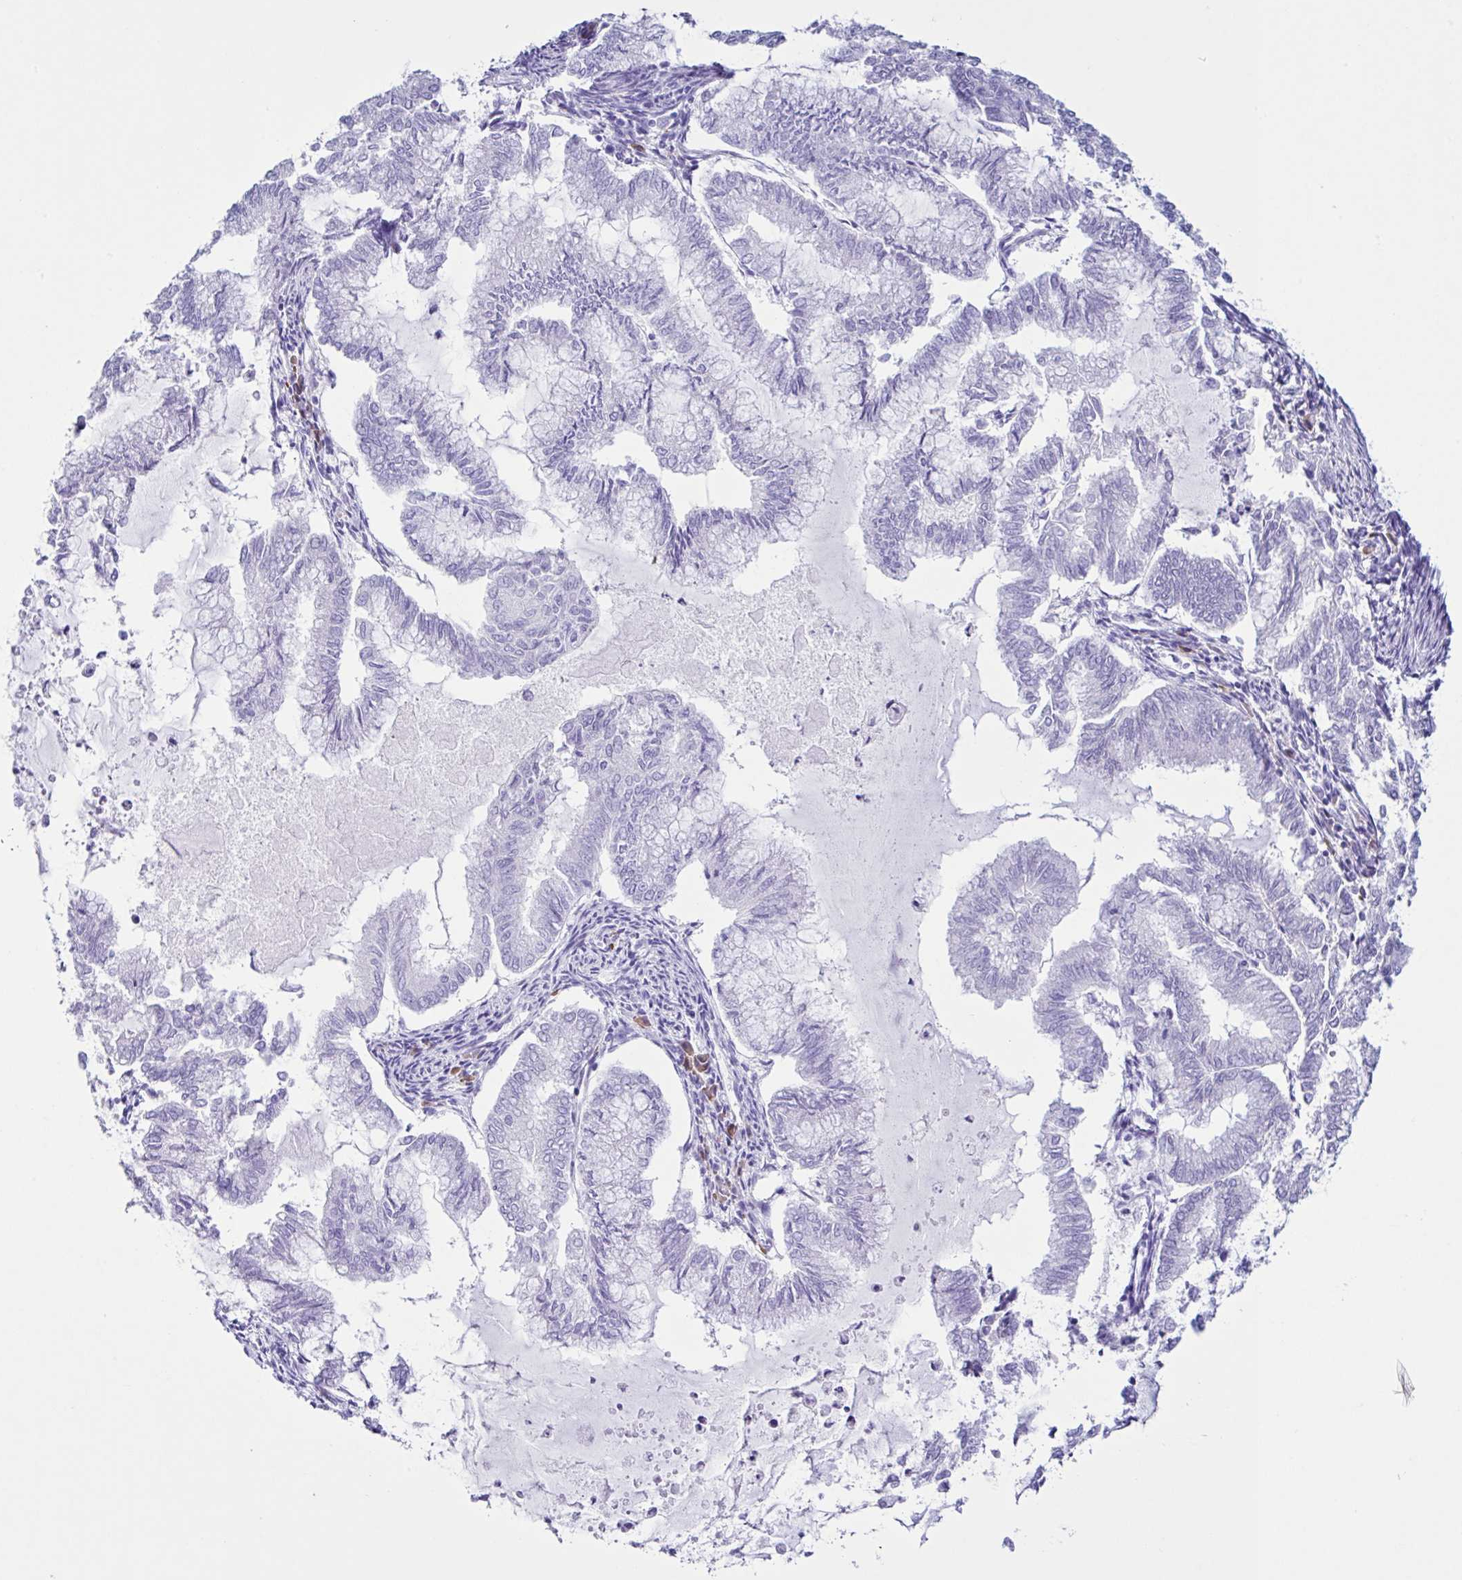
{"staining": {"intensity": "negative", "quantity": "none", "location": "none"}, "tissue": "endometrial cancer", "cell_type": "Tumor cells", "image_type": "cancer", "snomed": [{"axis": "morphology", "description": "Adenocarcinoma, NOS"}, {"axis": "topography", "description": "Endometrium"}], "caption": "An IHC photomicrograph of endometrial cancer (adenocarcinoma) is shown. There is no staining in tumor cells of endometrial cancer (adenocarcinoma).", "gene": "PIGF", "patient": {"sex": "female", "age": 79}}